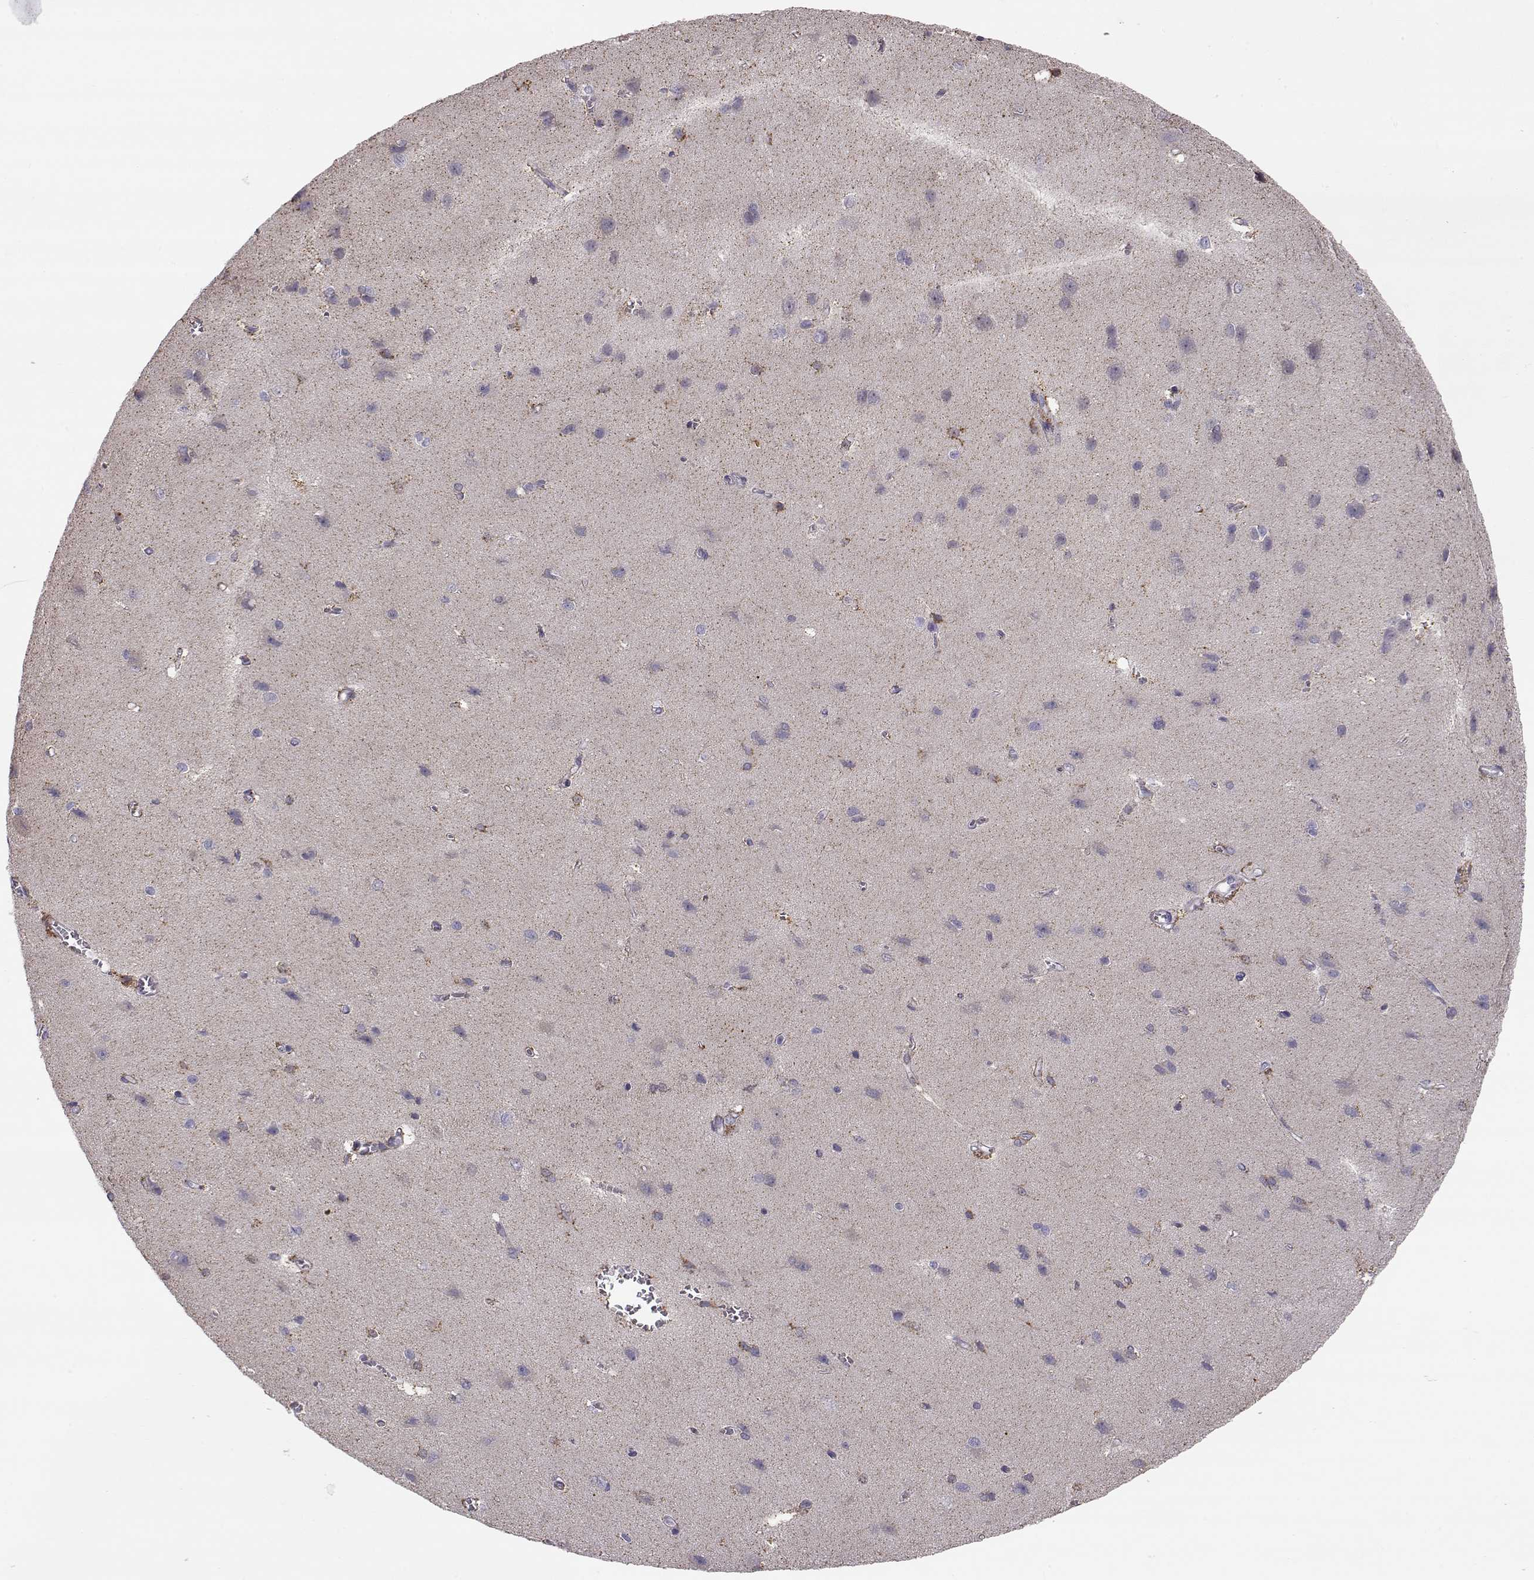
{"staining": {"intensity": "negative", "quantity": "none", "location": "none"}, "tissue": "cerebral cortex", "cell_type": "Endothelial cells", "image_type": "normal", "snomed": [{"axis": "morphology", "description": "Normal tissue, NOS"}, {"axis": "topography", "description": "Cerebral cortex"}], "caption": "Endothelial cells are negative for protein expression in unremarkable human cerebral cortex. (Brightfield microscopy of DAB immunohistochemistry at high magnification).", "gene": "KCNMB4", "patient": {"sex": "male", "age": 37}}